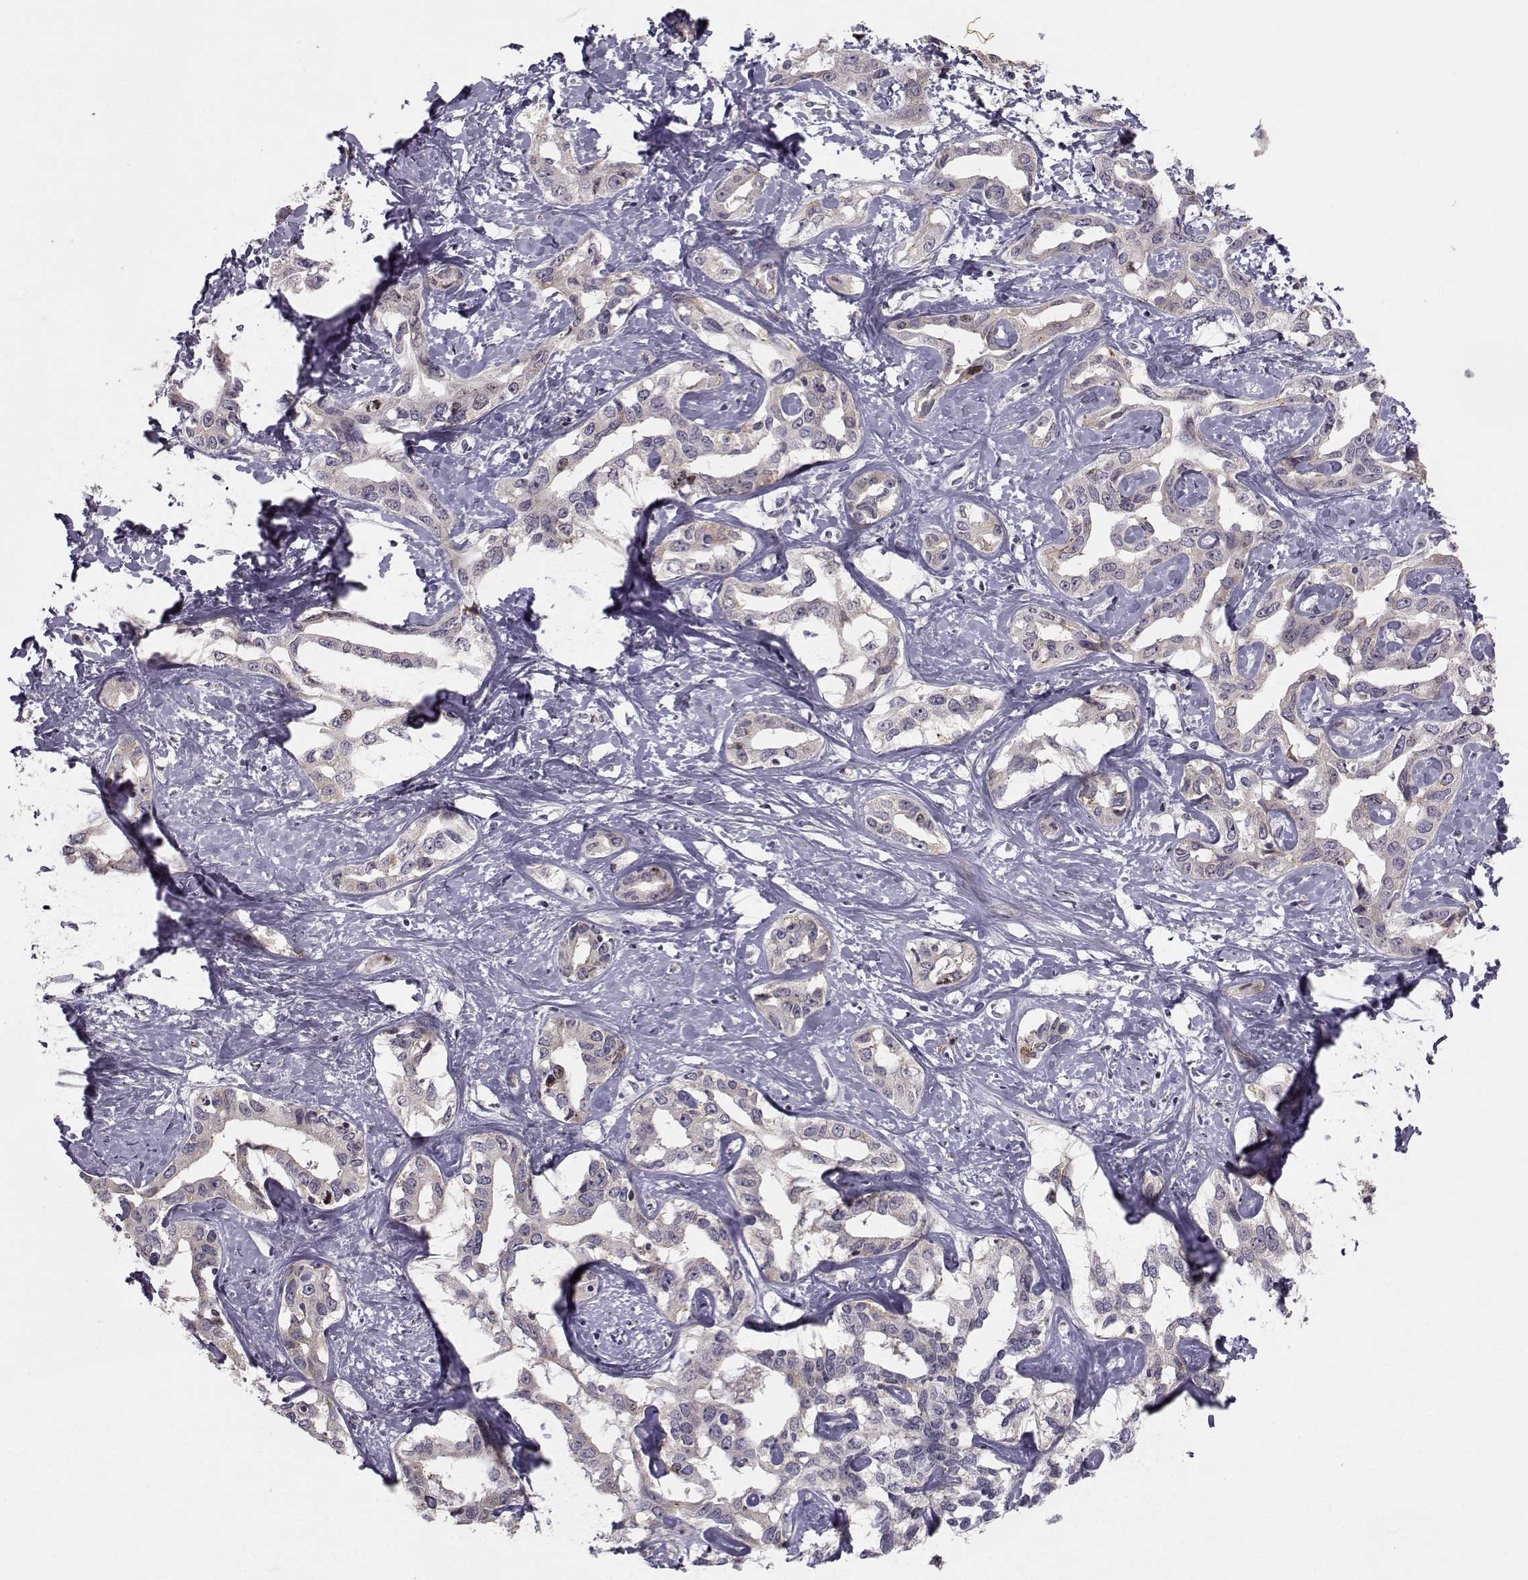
{"staining": {"intensity": "weak", "quantity": "<25%", "location": "cytoplasmic/membranous"}, "tissue": "liver cancer", "cell_type": "Tumor cells", "image_type": "cancer", "snomed": [{"axis": "morphology", "description": "Cholangiocarcinoma"}, {"axis": "topography", "description": "Liver"}], "caption": "Tumor cells show no significant staining in cholangiocarcinoma (liver).", "gene": "LRP8", "patient": {"sex": "male", "age": 59}}